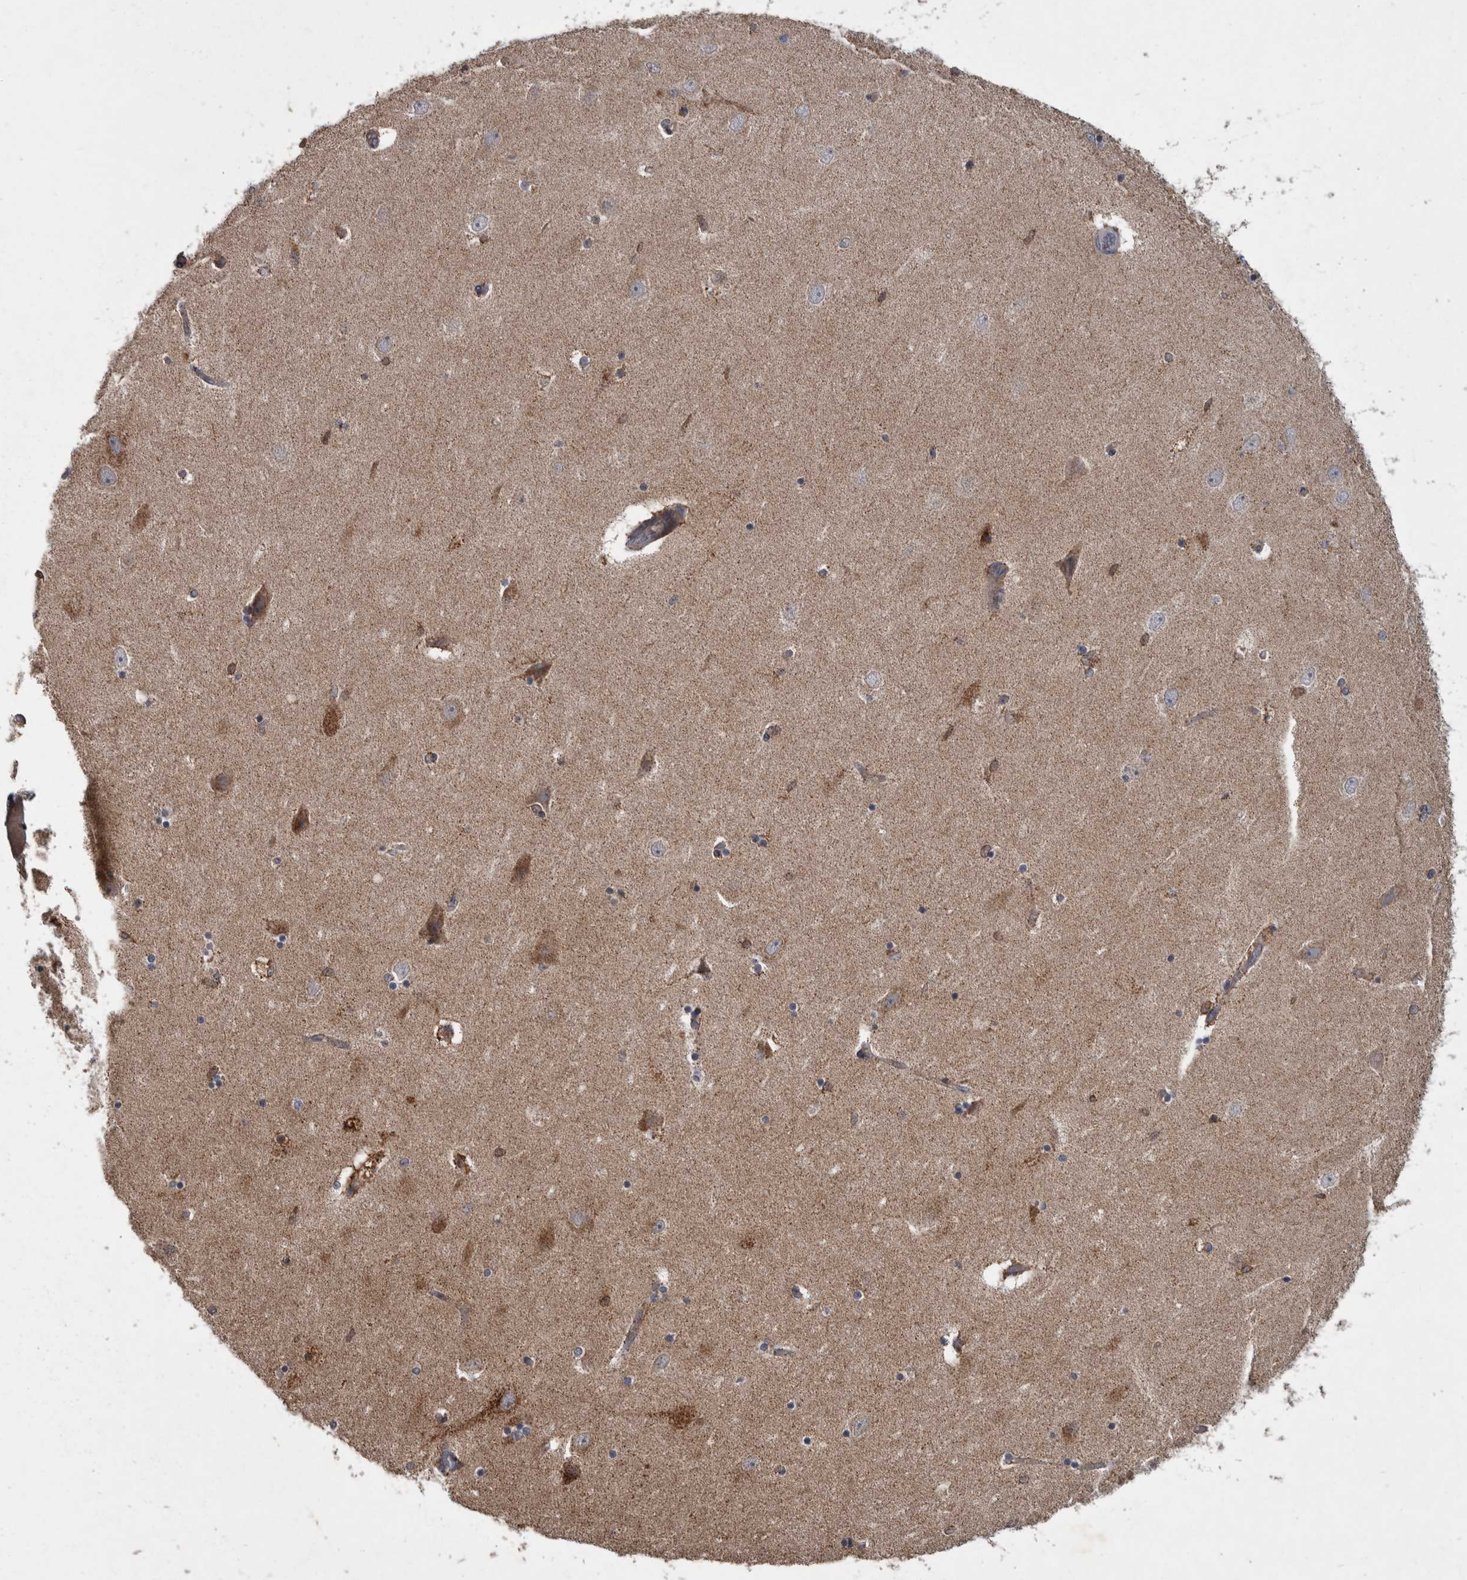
{"staining": {"intensity": "weak", "quantity": "<25%", "location": "cytoplasmic/membranous"}, "tissue": "hippocampus", "cell_type": "Glial cells", "image_type": "normal", "snomed": [{"axis": "morphology", "description": "Normal tissue, NOS"}, {"axis": "topography", "description": "Hippocampus"}], "caption": "An IHC micrograph of normal hippocampus is shown. There is no staining in glial cells of hippocampus. (DAB (3,3'-diaminobenzidine) immunohistochemistry (IHC) visualized using brightfield microscopy, high magnification).", "gene": "PPP1R3C", "patient": {"sex": "female", "age": 54}}